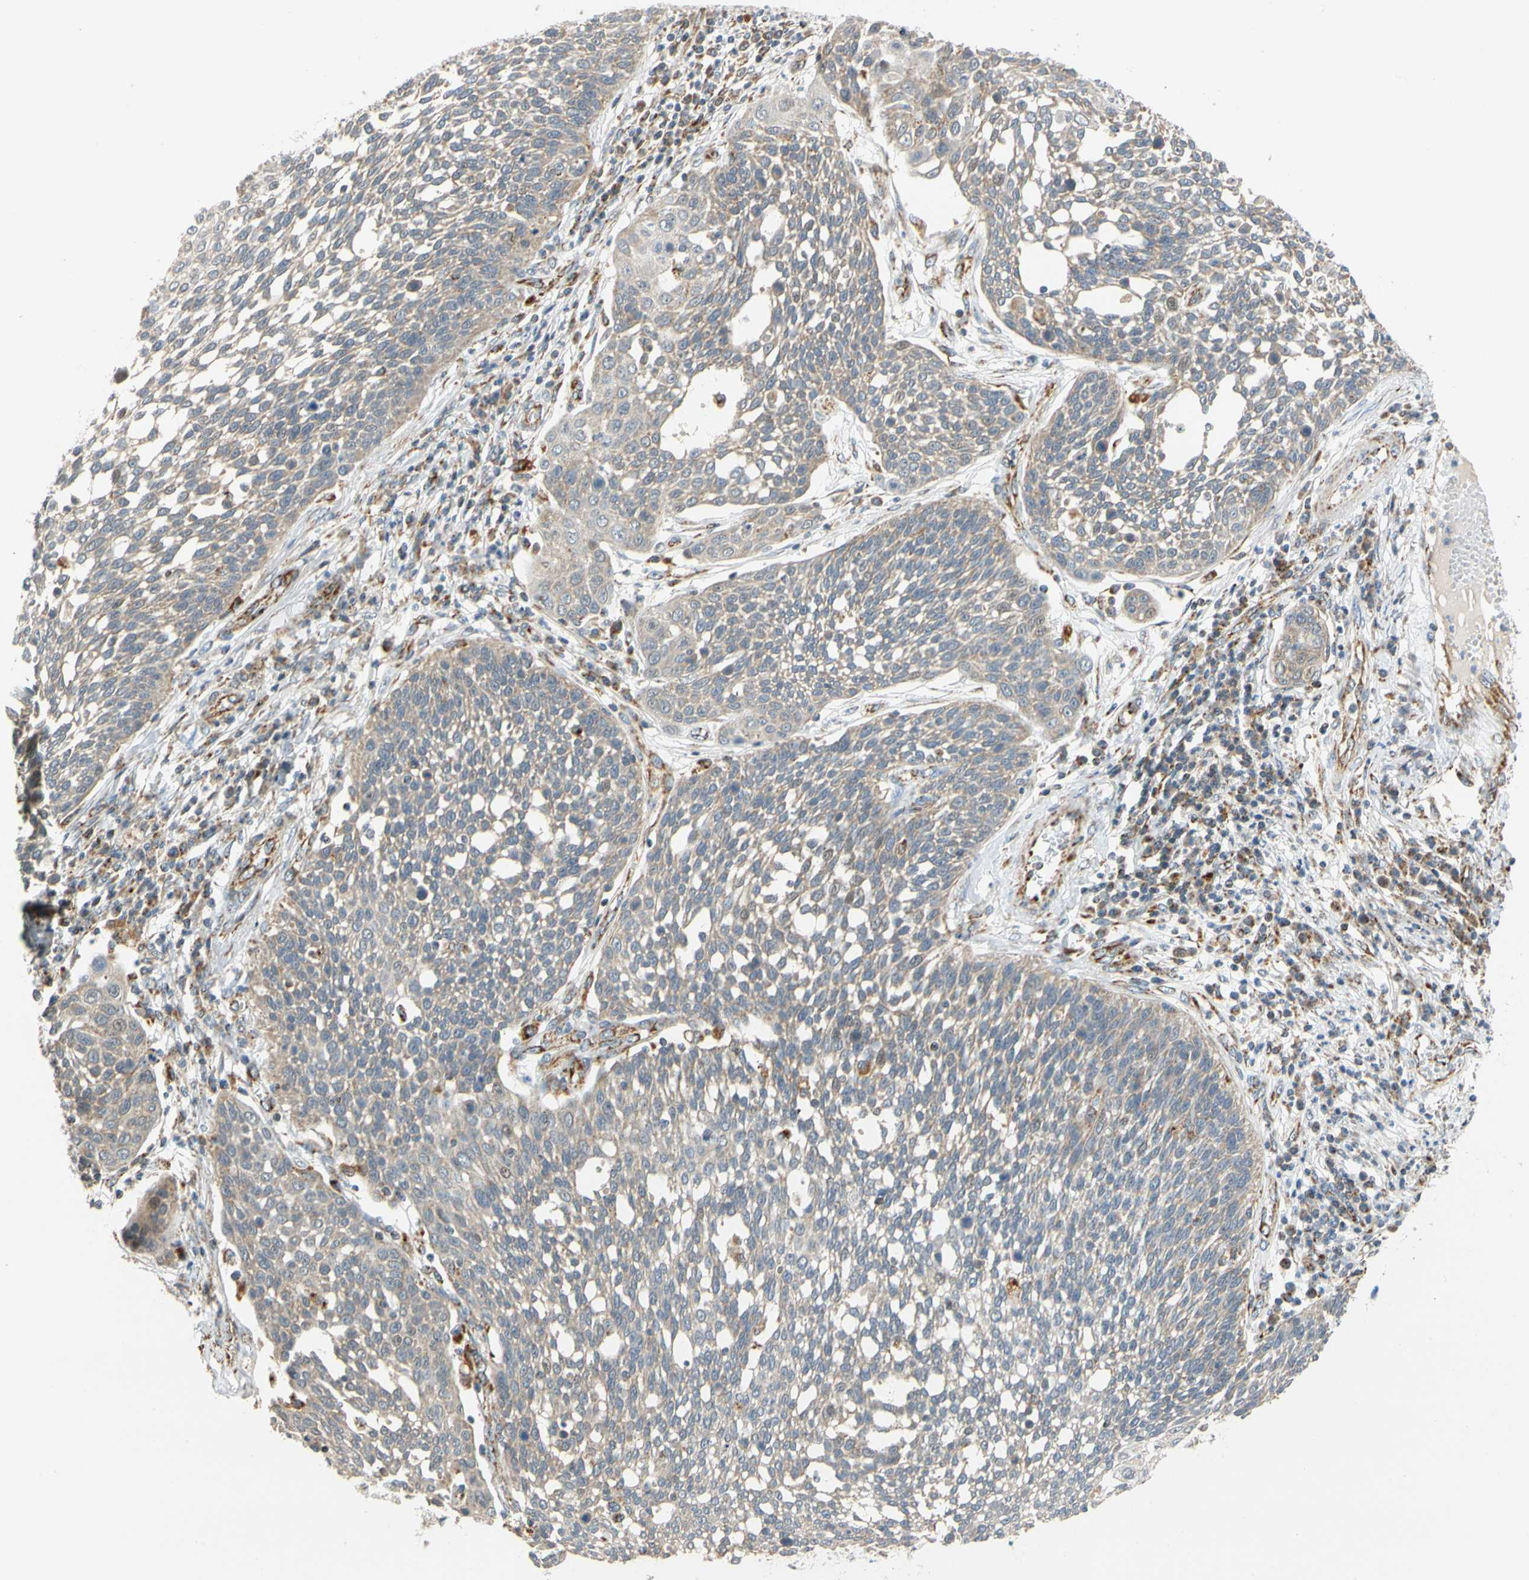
{"staining": {"intensity": "weak", "quantity": "25%-75%", "location": "cytoplasmic/membranous"}, "tissue": "cervical cancer", "cell_type": "Tumor cells", "image_type": "cancer", "snomed": [{"axis": "morphology", "description": "Squamous cell carcinoma, NOS"}, {"axis": "topography", "description": "Cervix"}], "caption": "A brown stain highlights weak cytoplasmic/membranous positivity of a protein in cervical cancer (squamous cell carcinoma) tumor cells.", "gene": "SFXN3", "patient": {"sex": "female", "age": 34}}